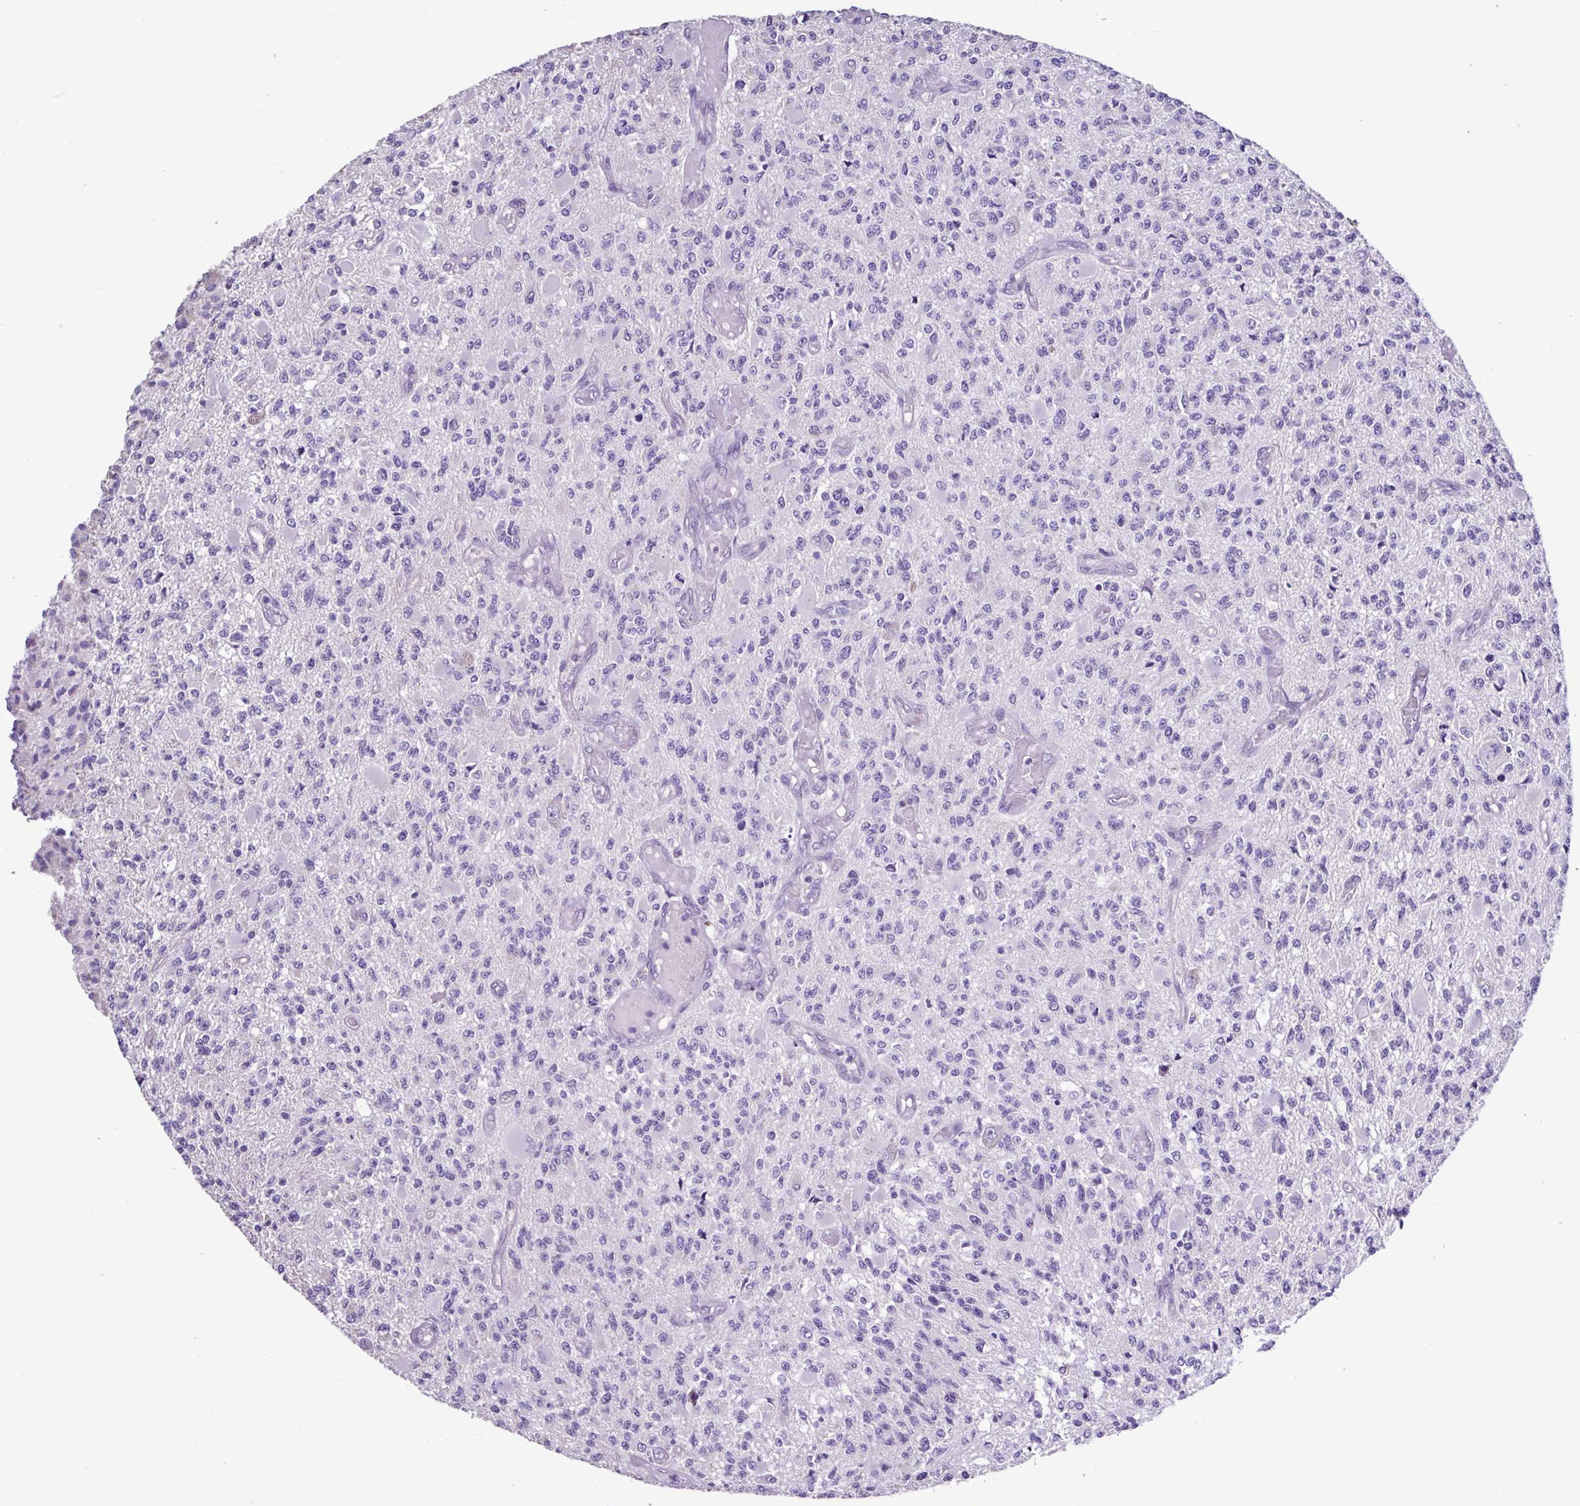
{"staining": {"intensity": "negative", "quantity": "none", "location": "none"}, "tissue": "glioma", "cell_type": "Tumor cells", "image_type": "cancer", "snomed": [{"axis": "morphology", "description": "Glioma, malignant, High grade"}, {"axis": "topography", "description": "Brain"}], "caption": "Tumor cells show no significant protein positivity in glioma.", "gene": "PLA2G4E", "patient": {"sex": "female", "age": 63}}